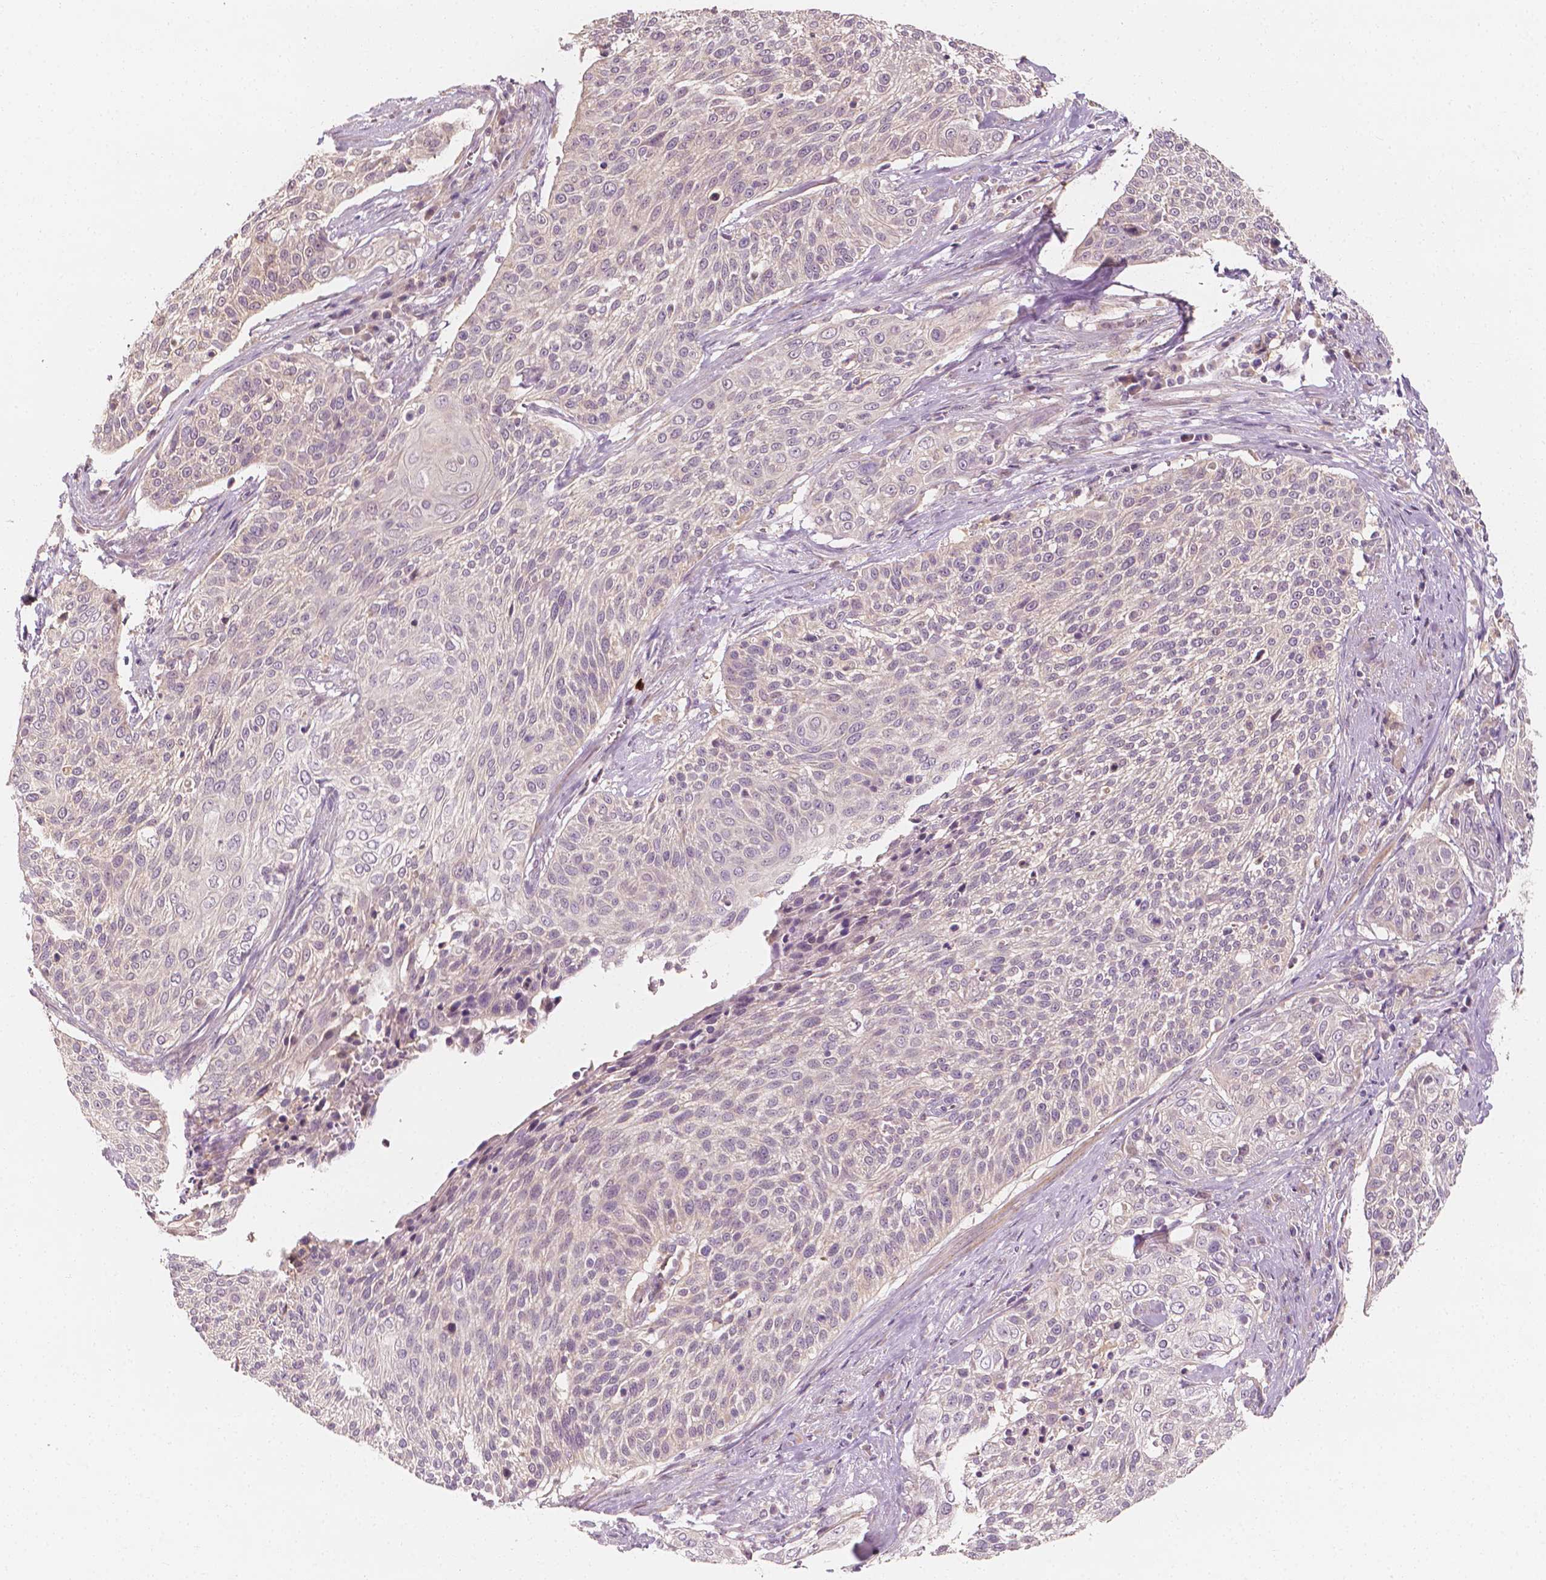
{"staining": {"intensity": "negative", "quantity": "none", "location": "none"}, "tissue": "cervical cancer", "cell_type": "Tumor cells", "image_type": "cancer", "snomed": [{"axis": "morphology", "description": "Squamous cell carcinoma, NOS"}, {"axis": "topography", "description": "Cervix"}], "caption": "The micrograph displays no staining of tumor cells in cervical squamous cell carcinoma. (DAB (3,3'-diaminobenzidine) IHC, high magnification).", "gene": "SHPK", "patient": {"sex": "female", "age": 31}}